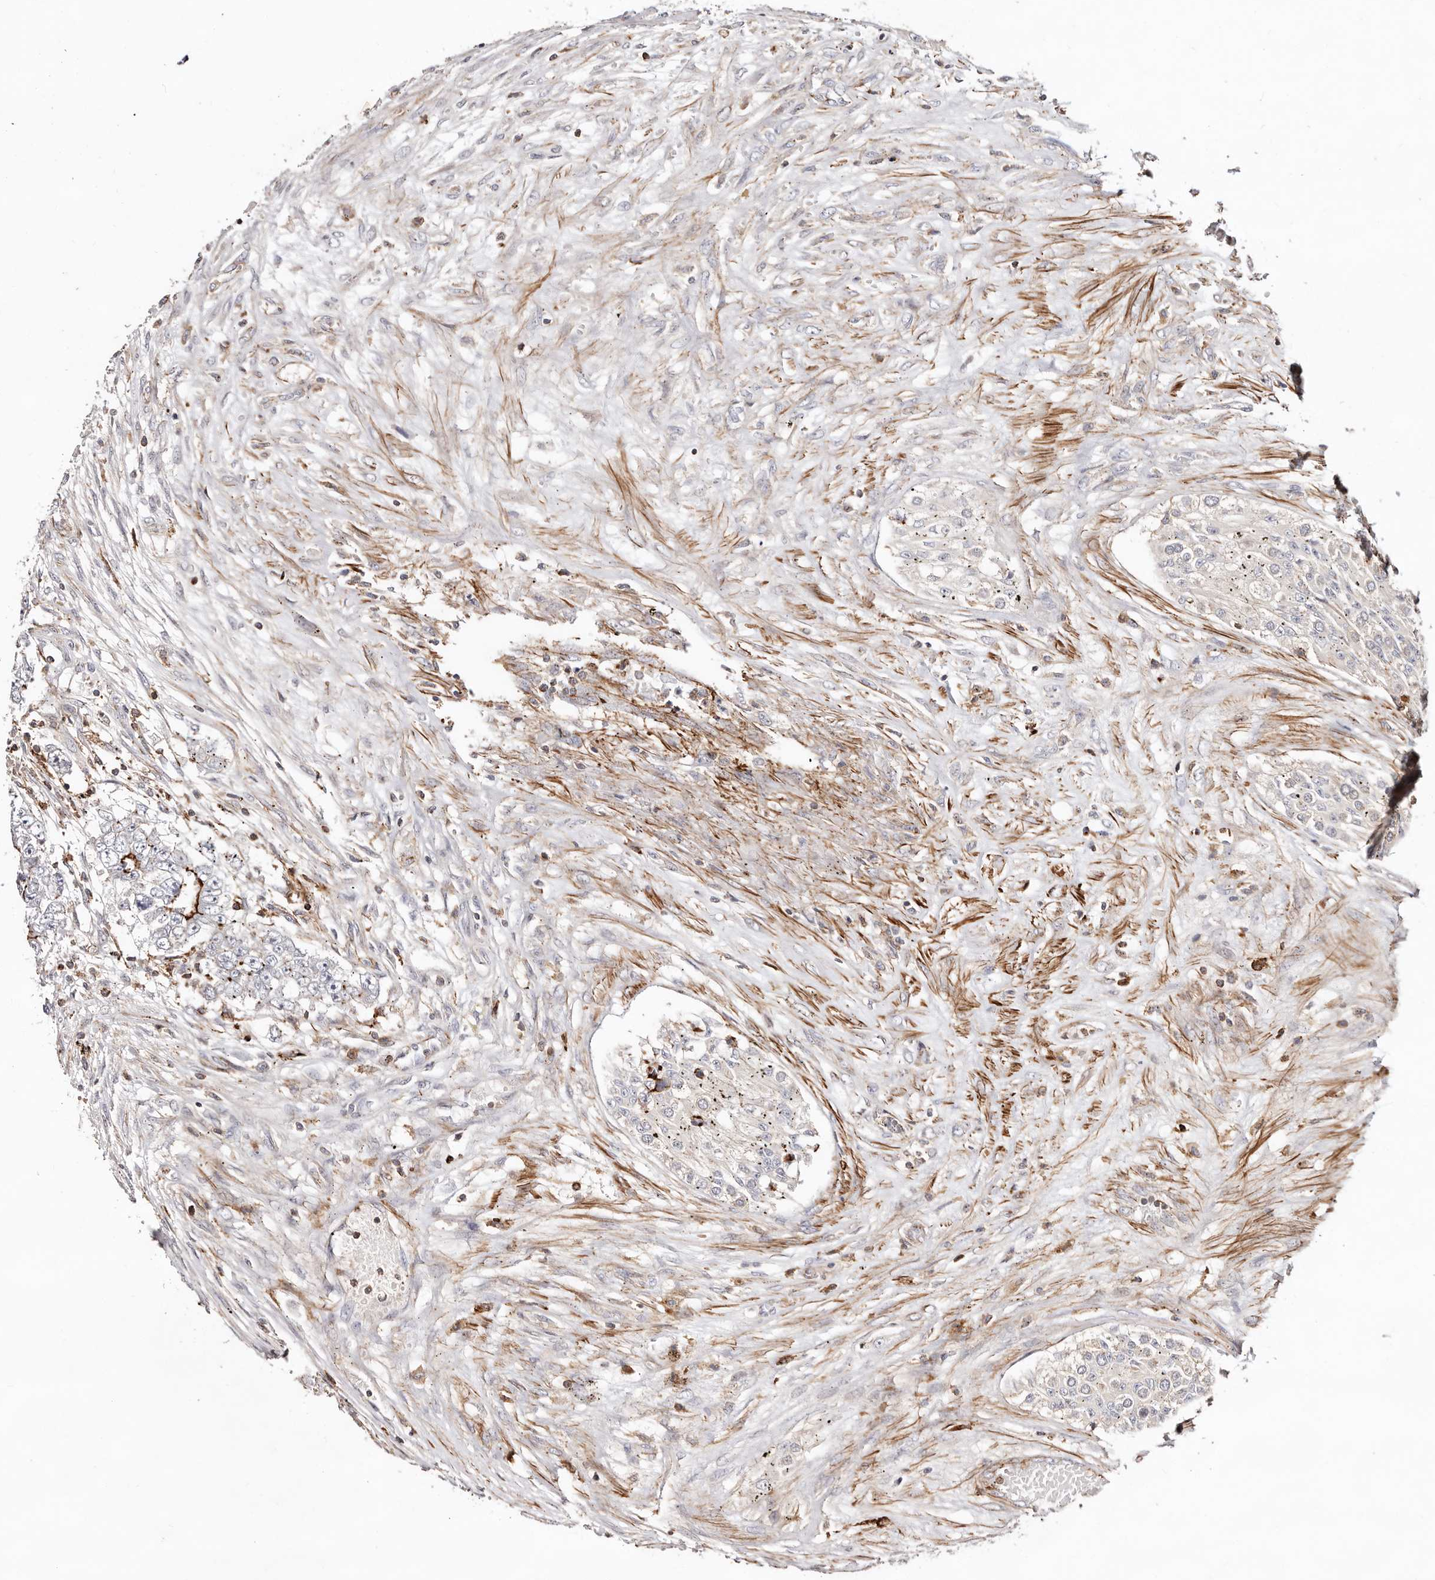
{"staining": {"intensity": "strong", "quantity": "25%-75%", "location": "cytoplasmic/membranous"}, "tissue": "testis cancer", "cell_type": "Tumor cells", "image_type": "cancer", "snomed": [{"axis": "morphology", "description": "Carcinoma, Embryonal, NOS"}, {"axis": "topography", "description": "Testis"}], "caption": "A photomicrograph of human testis cancer (embryonal carcinoma) stained for a protein displays strong cytoplasmic/membranous brown staining in tumor cells.", "gene": "PTPN22", "patient": {"sex": "male", "age": 25}}